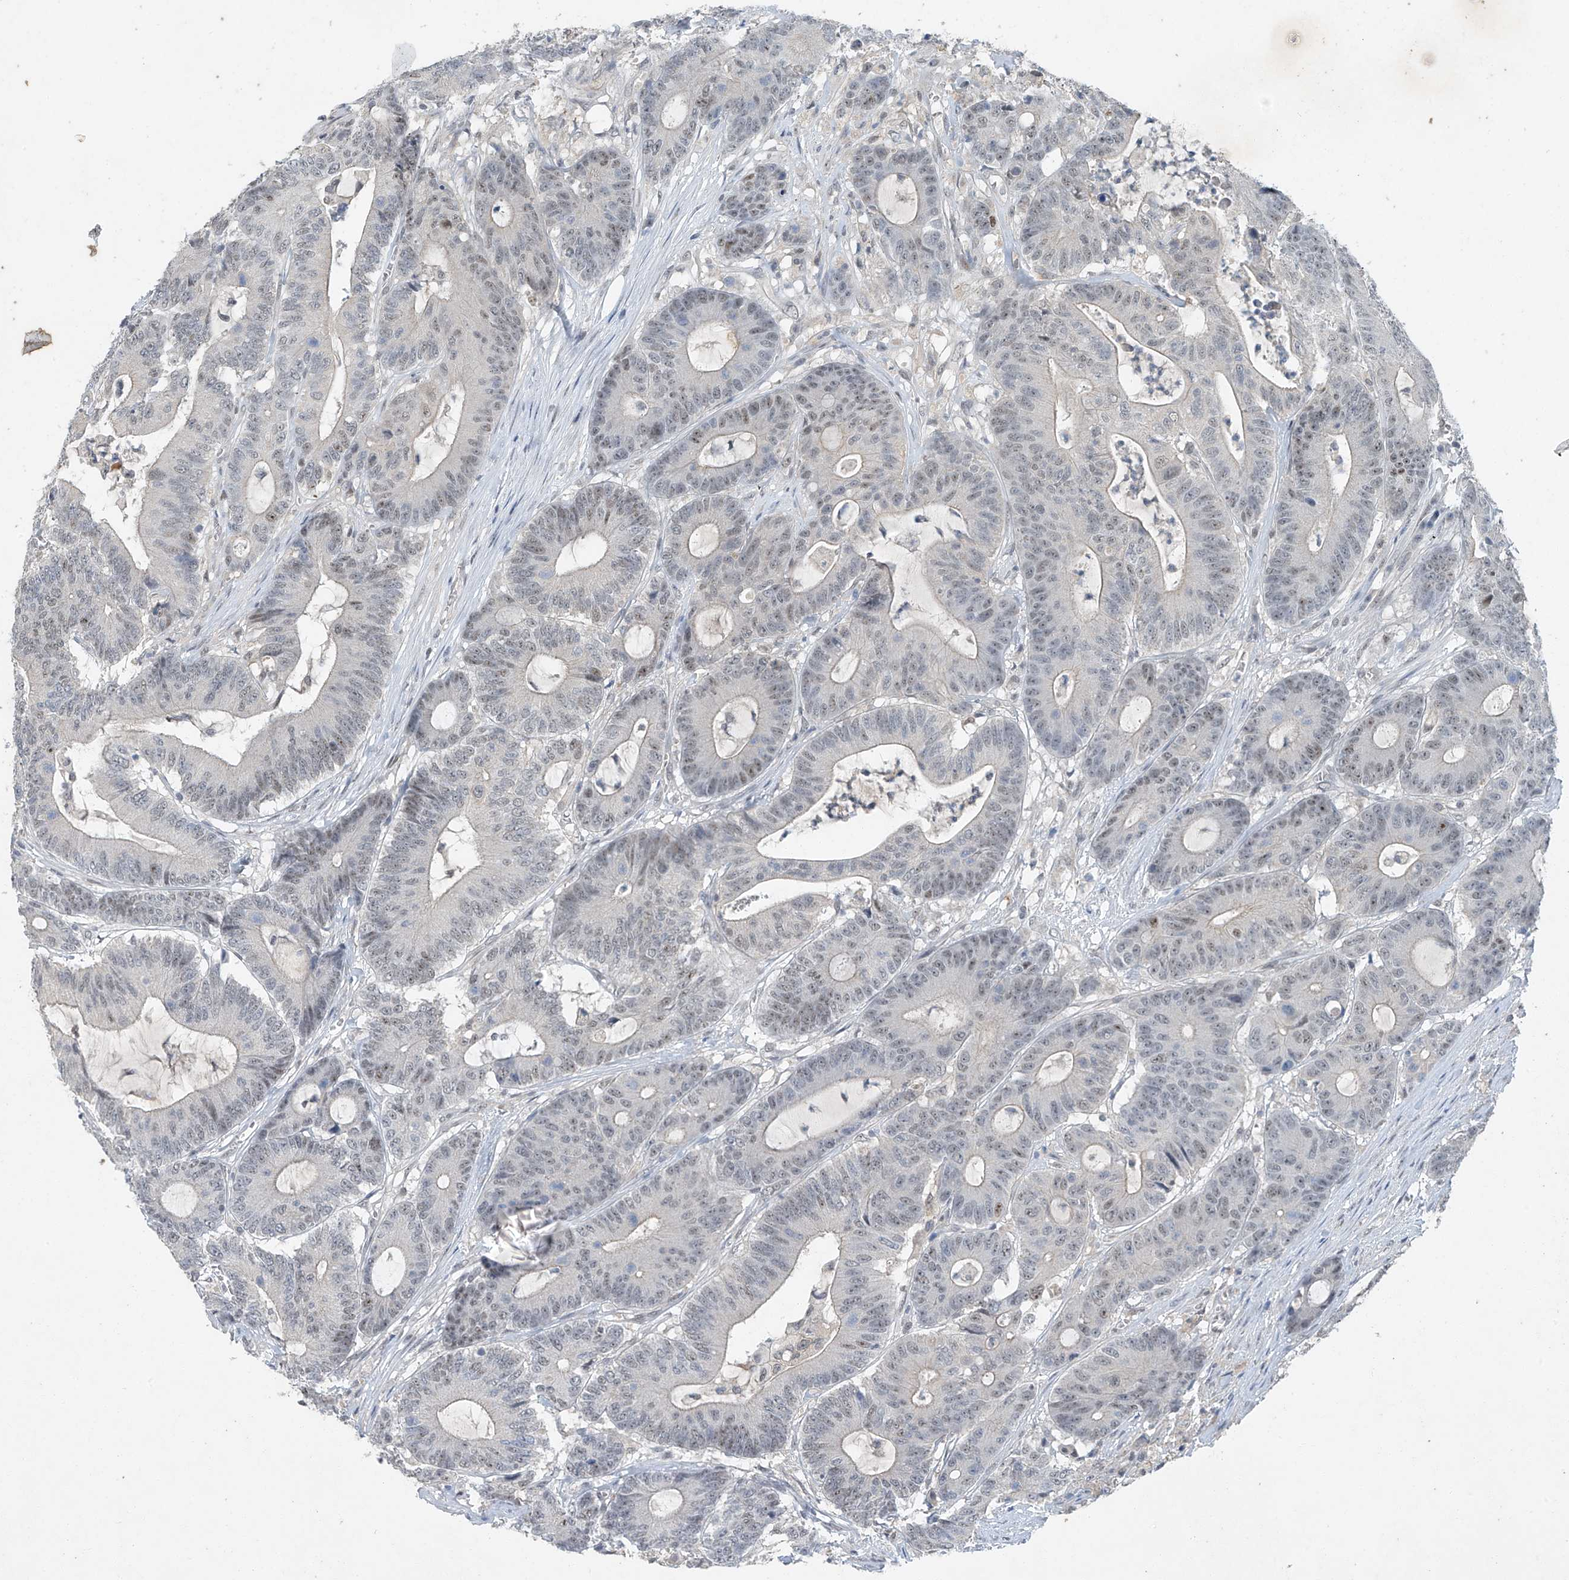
{"staining": {"intensity": "weak", "quantity": "25%-75%", "location": "nuclear"}, "tissue": "colorectal cancer", "cell_type": "Tumor cells", "image_type": "cancer", "snomed": [{"axis": "morphology", "description": "Adenocarcinoma, NOS"}, {"axis": "topography", "description": "Colon"}], "caption": "Brown immunohistochemical staining in colorectal cancer exhibits weak nuclear positivity in approximately 25%-75% of tumor cells. (Stains: DAB in brown, nuclei in blue, Microscopy: brightfield microscopy at high magnification).", "gene": "TAF8", "patient": {"sex": "female", "age": 84}}